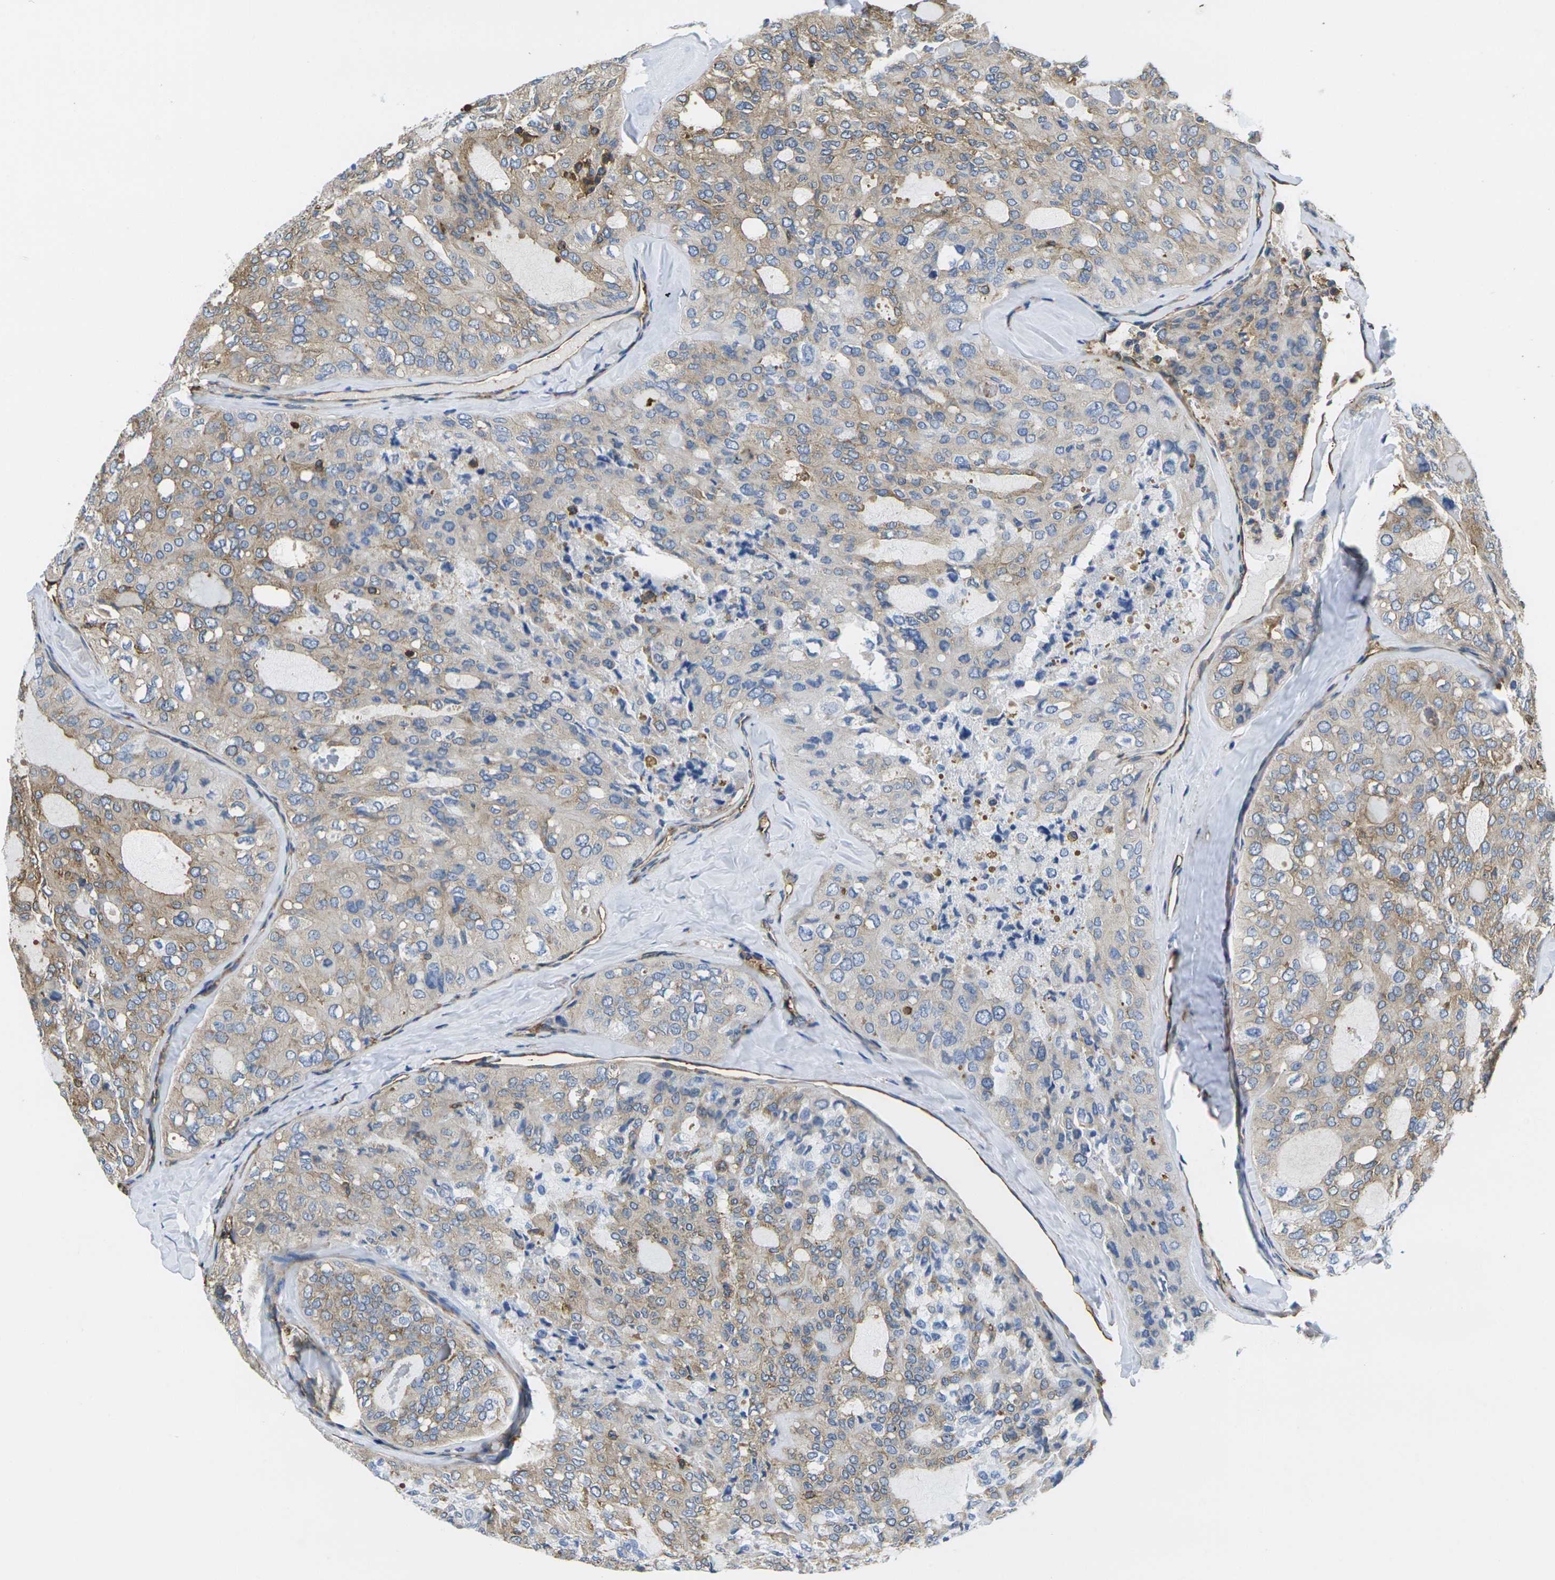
{"staining": {"intensity": "weak", "quantity": ">75%", "location": "cytoplasmic/membranous"}, "tissue": "thyroid cancer", "cell_type": "Tumor cells", "image_type": "cancer", "snomed": [{"axis": "morphology", "description": "Follicular adenoma carcinoma, NOS"}, {"axis": "topography", "description": "Thyroid gland"}], "caption": "Thyroid follicular adenoma carcinoma stained with immunohistochemistry (IHC) exhibits weak cytoplasmic/membranous positivity in approximately >75% of tumor cells. (brown staining indicates protein expression, while blue staining denotes nuclei).", "gene": "FAM110D", "patient": {"sex": "male", "age": 75}}